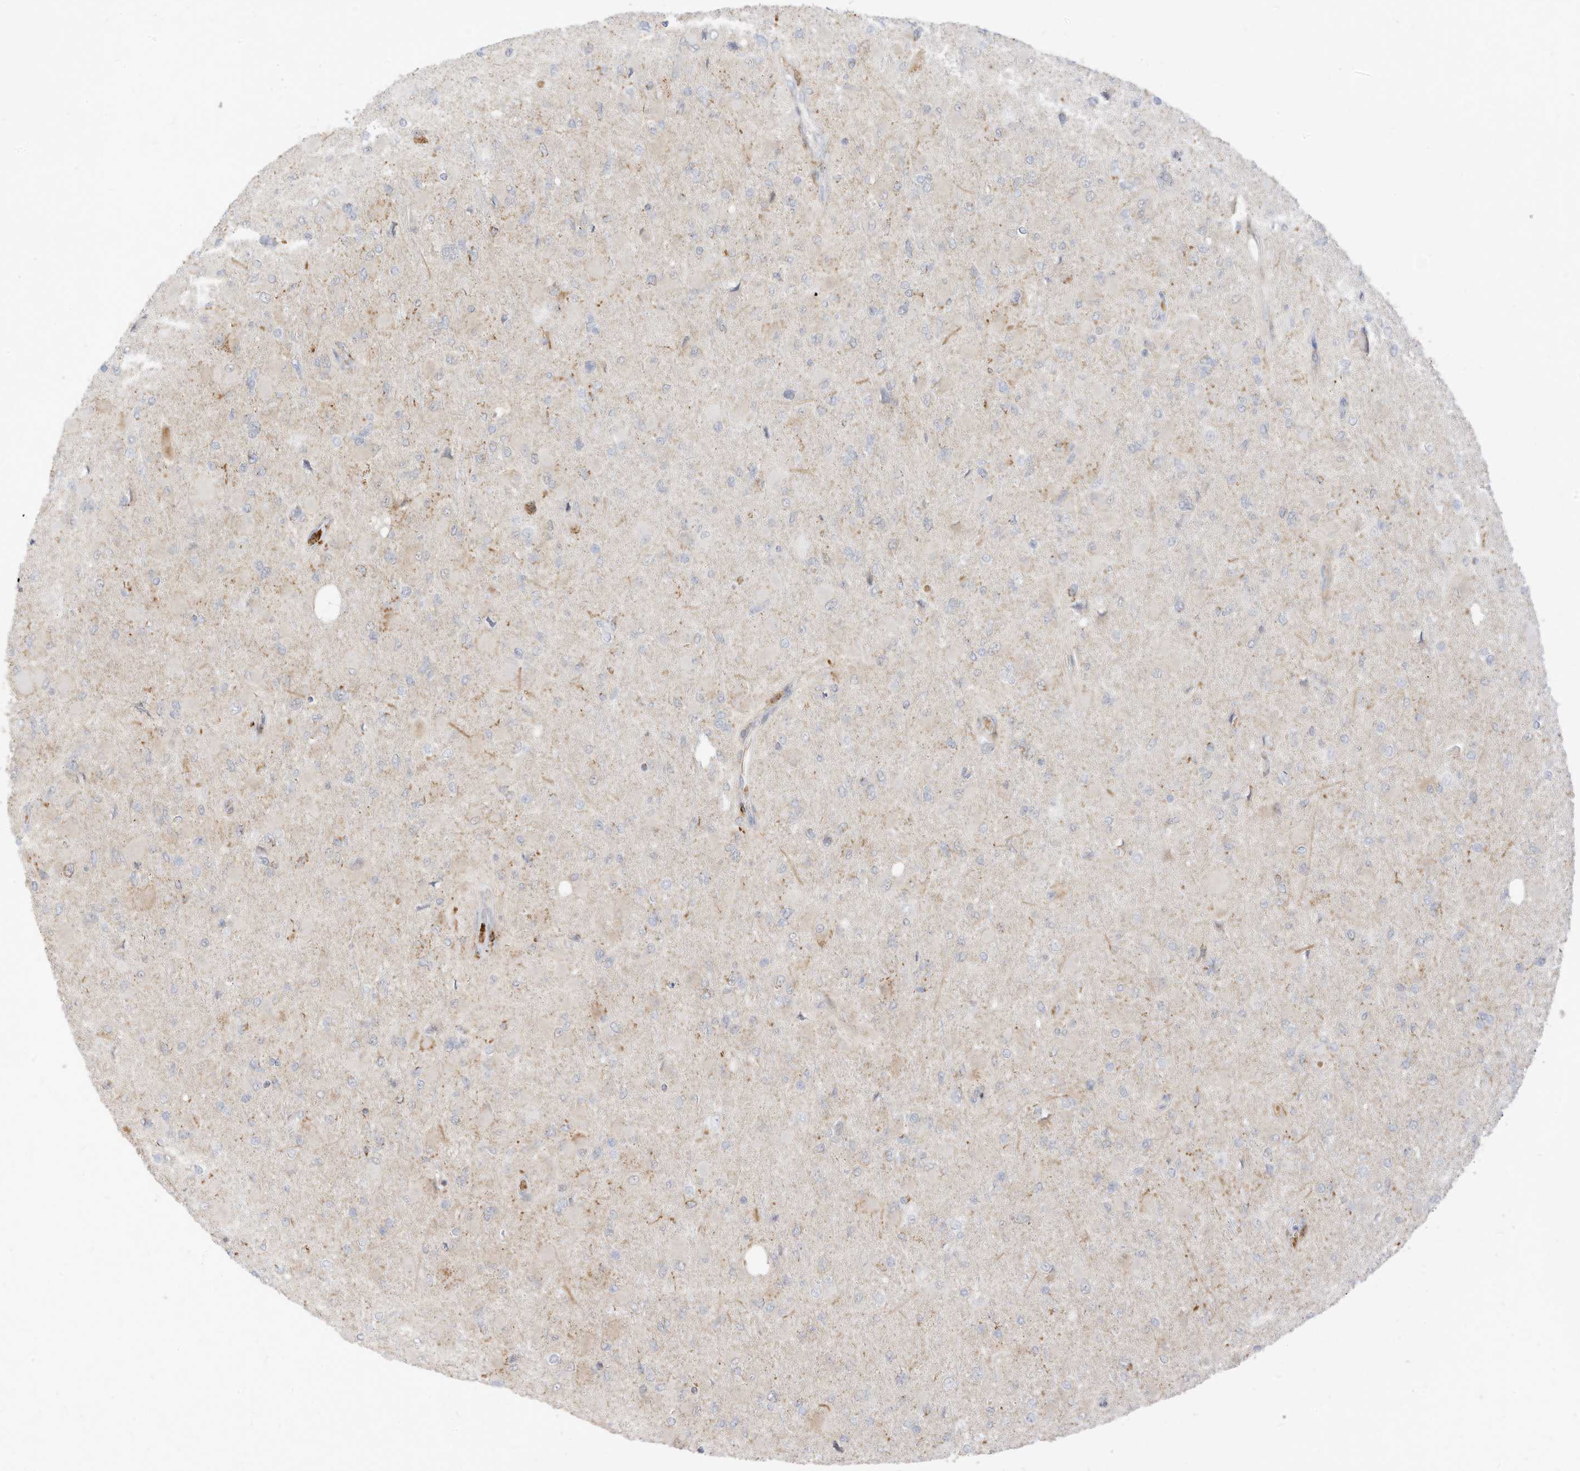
{"staining": {"intensity": "negative", "quantity": "none", "location": "none"}, "tissue": "glioma", "cell_type": "Tumor cells", "image_type": "cancer", "snomed": [{"axis": "morphology", "description": "Glioma, malignant, High grade"}, {"axis": "topography", "description": "Cerebral cortex"}], "caption": "An IHC photomicrograph of malignant glioma (high-grade) is shown. There is no staining in tumor cells of malignant glioma (high-grade).", "gene": "MTUS2", "patient": {"sex": "female", "age": 36}}